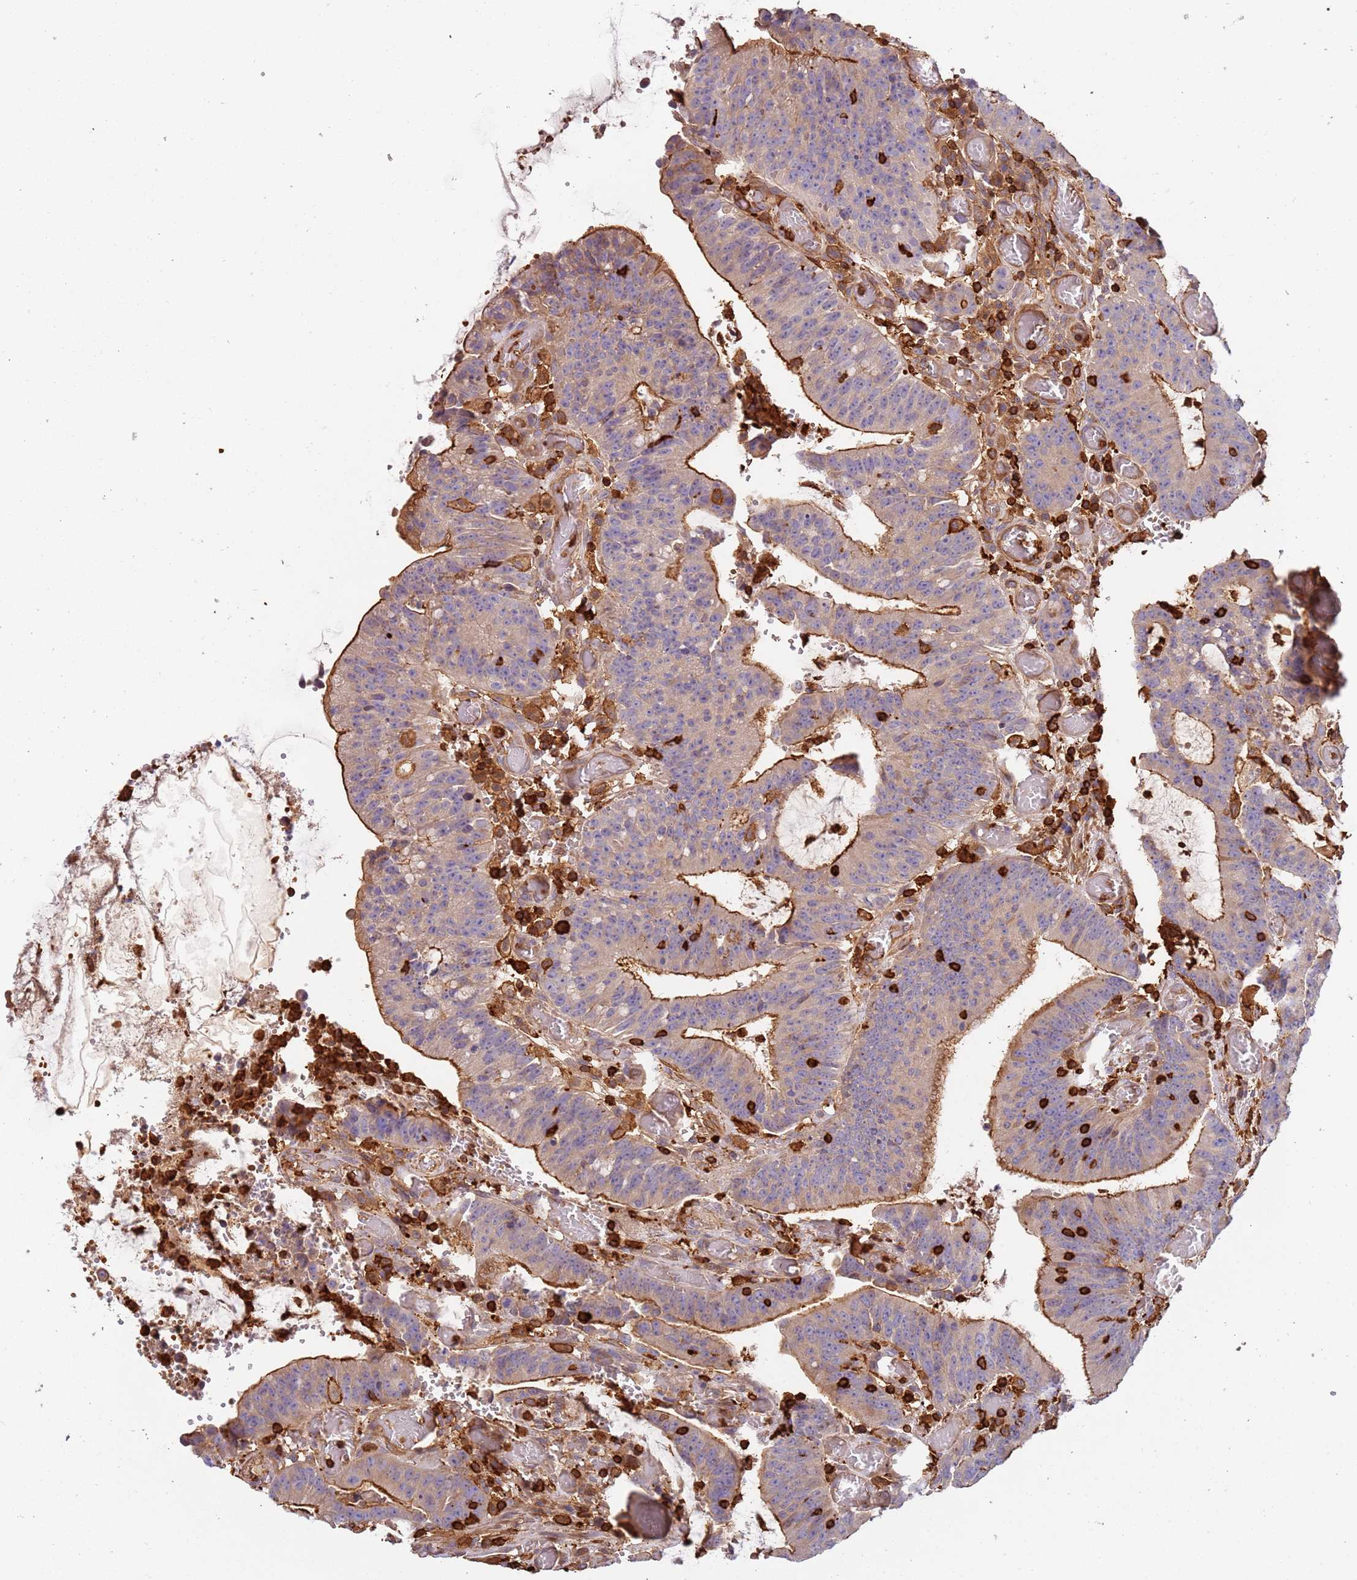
{"staining": {"intensity": "strong", "quantity": "25%-75%", "location": "cytoplasmic/membranous"}, "tissue": "colorectal cancer", "cell_type": "Tumor cells", "image_type": "cancer", "snomed": [{"axis": "morphology", "description": "Adenocarcinoma, NOS"}, {"axis": "topography", "description": "Rectum"}], "caption": "A brown stain shows strong cytoplasmic/membranous positivity of a protein in adenocarcinoma (colorectal) tumor cells.", "gene": "OR6P1", "patient": {"sex": "female", "age": 77}}